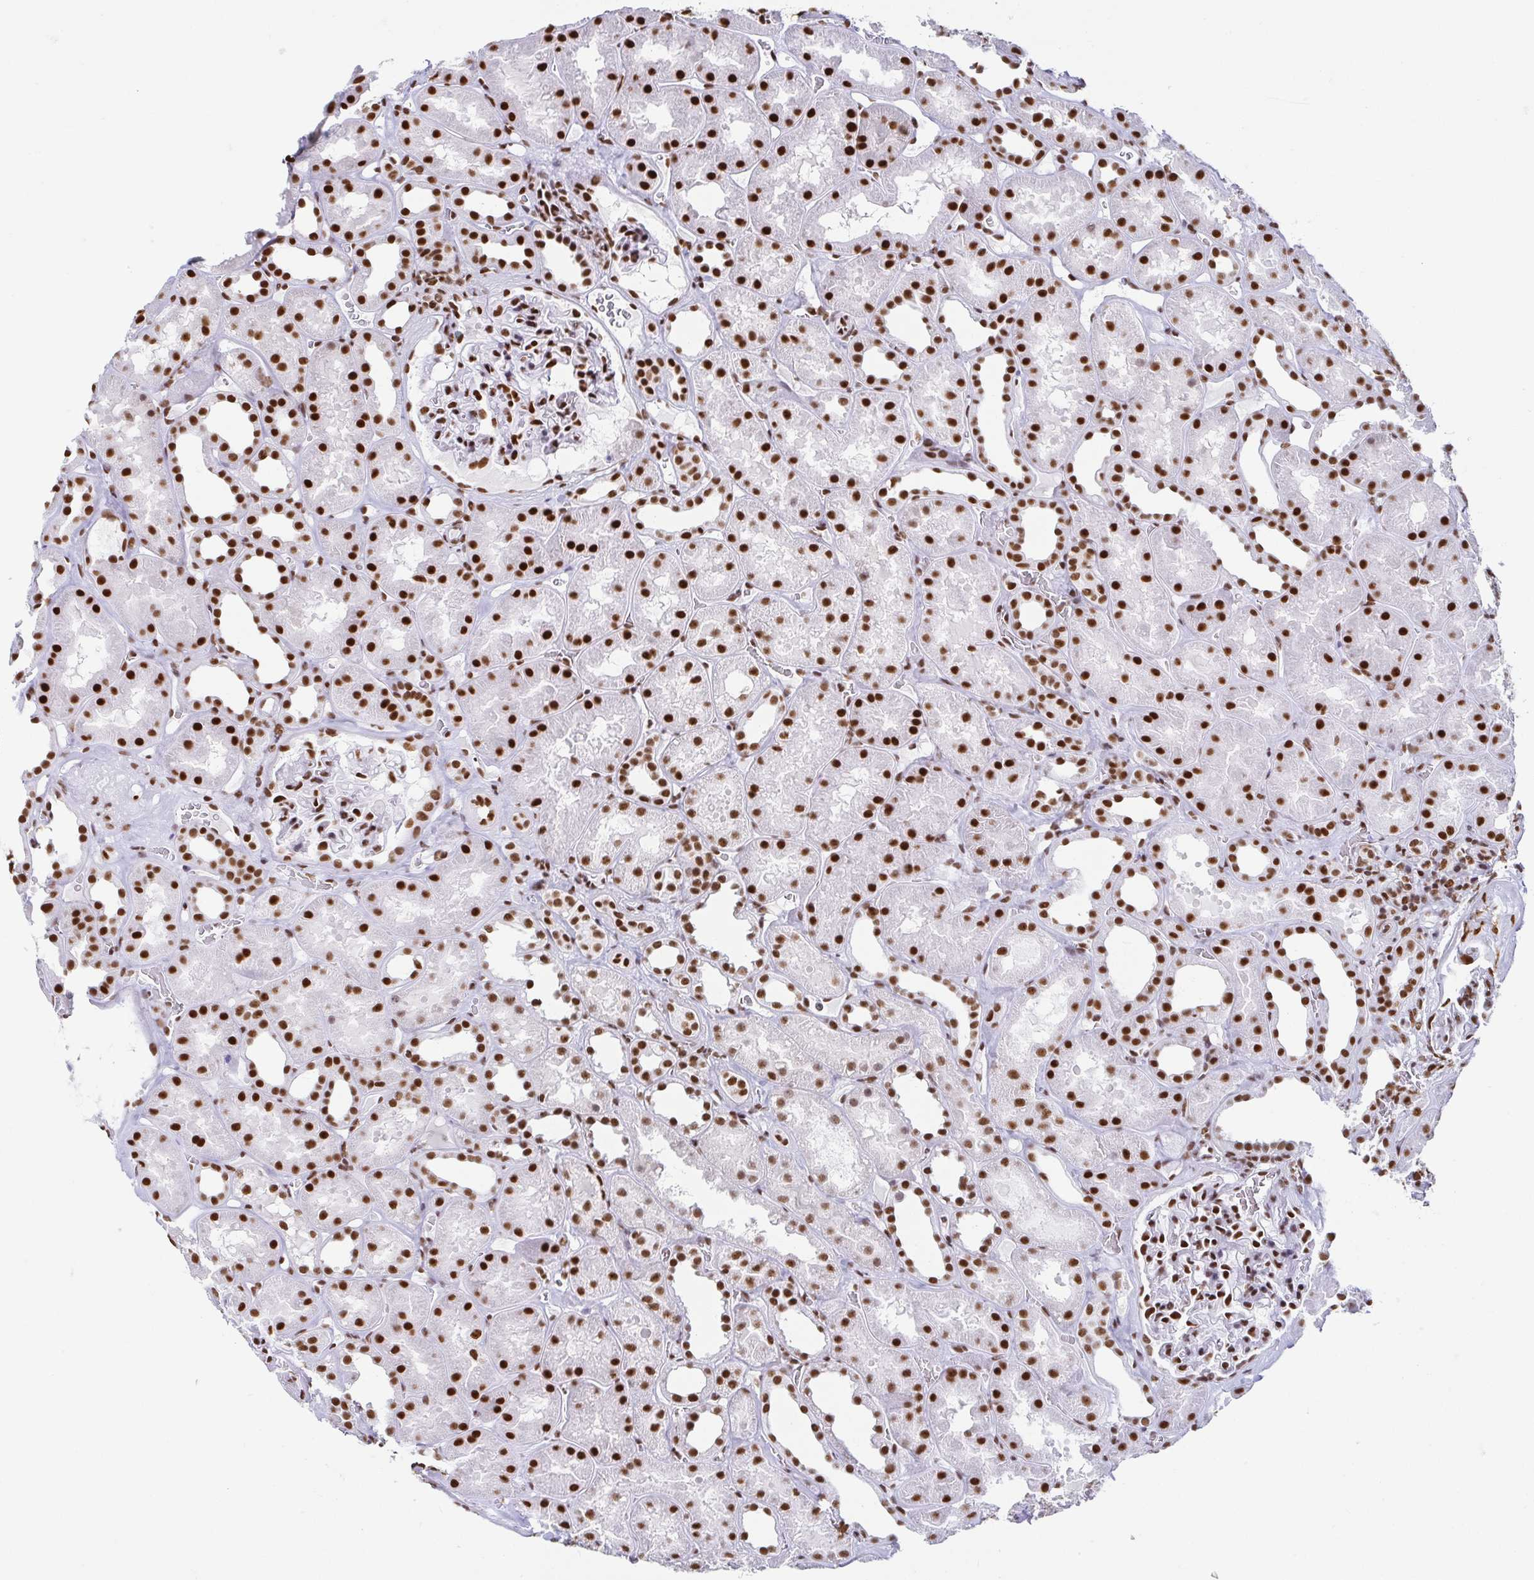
{"staining": {"intensity": "strong", "quantity": "25%-75%", "location": "nuclear"}, "tissue": "kidney", "cell_type": "Cells in glomeruli", "image_type": "normal", "snomed": [{"axis": "morphology", "description": "Normal tissue, NOS"}, {"axis": "topography", "description": "Kidney"}], "caption": "Immunohistochemistry photomicrograph of unremarkable kidney stained for a protein (brown), which exhibits high levels of strong nuclear positivity in about 25%-75% of cells in glomeruli.", "gene": "EWSR1", "patient": {"sex": "female", "age": 41}}